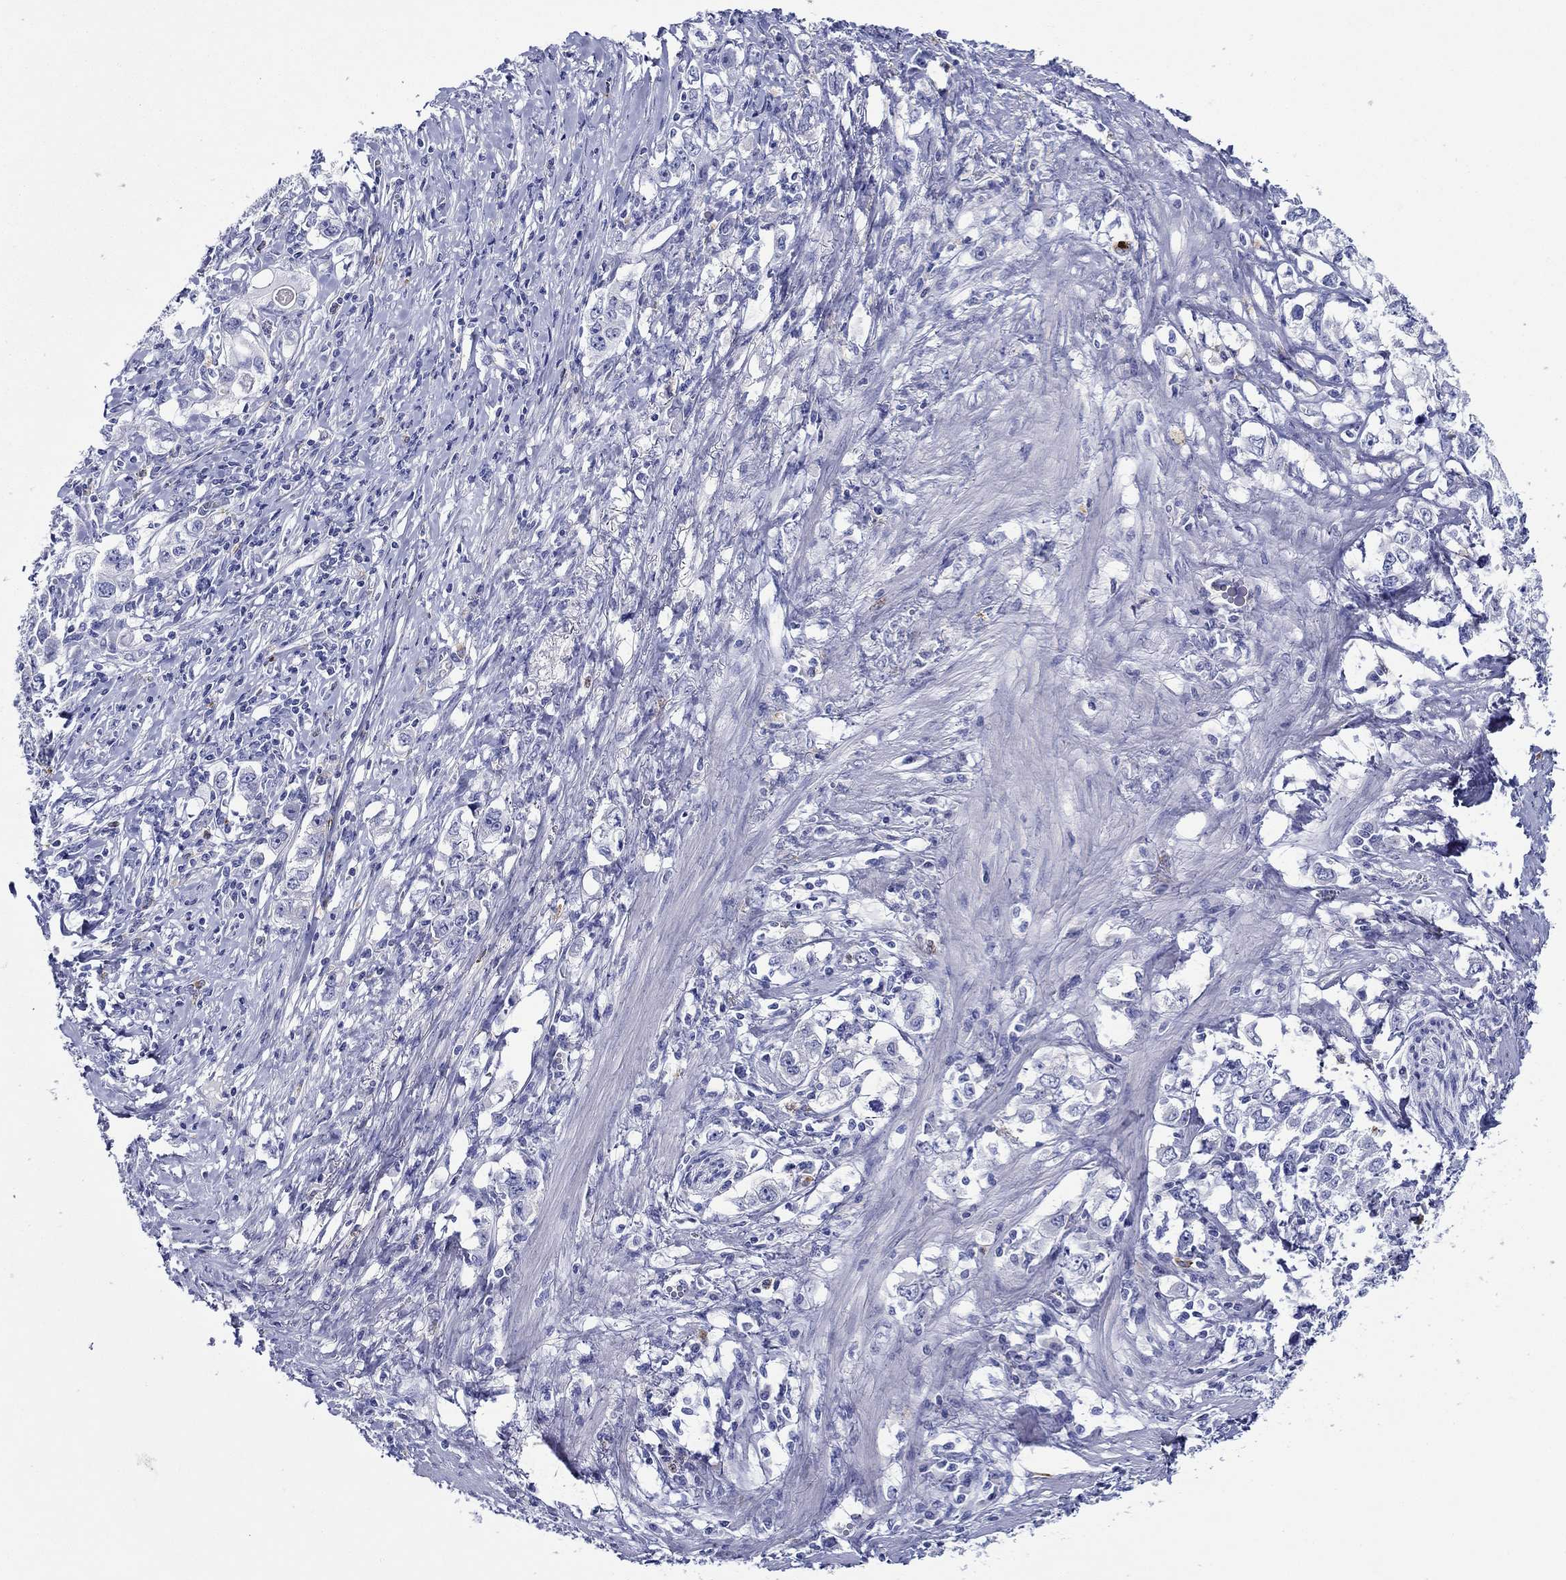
{"staining": {"intensity": "negative", "quantity": "none", "location": "none"}, "tissue": "stomach cancer", "cell_type": "Tumor cells", "image_type": "cancer", "snomed": [{"axis": "morphology", "description": "Adenocarcinoma, NOS"}, {"axis": "topography", "description": "Stomach, lower"}], "caption": "This is an immunohistochemistry image of stomach cancer. There is no staining in tumor cells.", "gene": "EPX", "patient": {"sex": "female", "age": 72}}